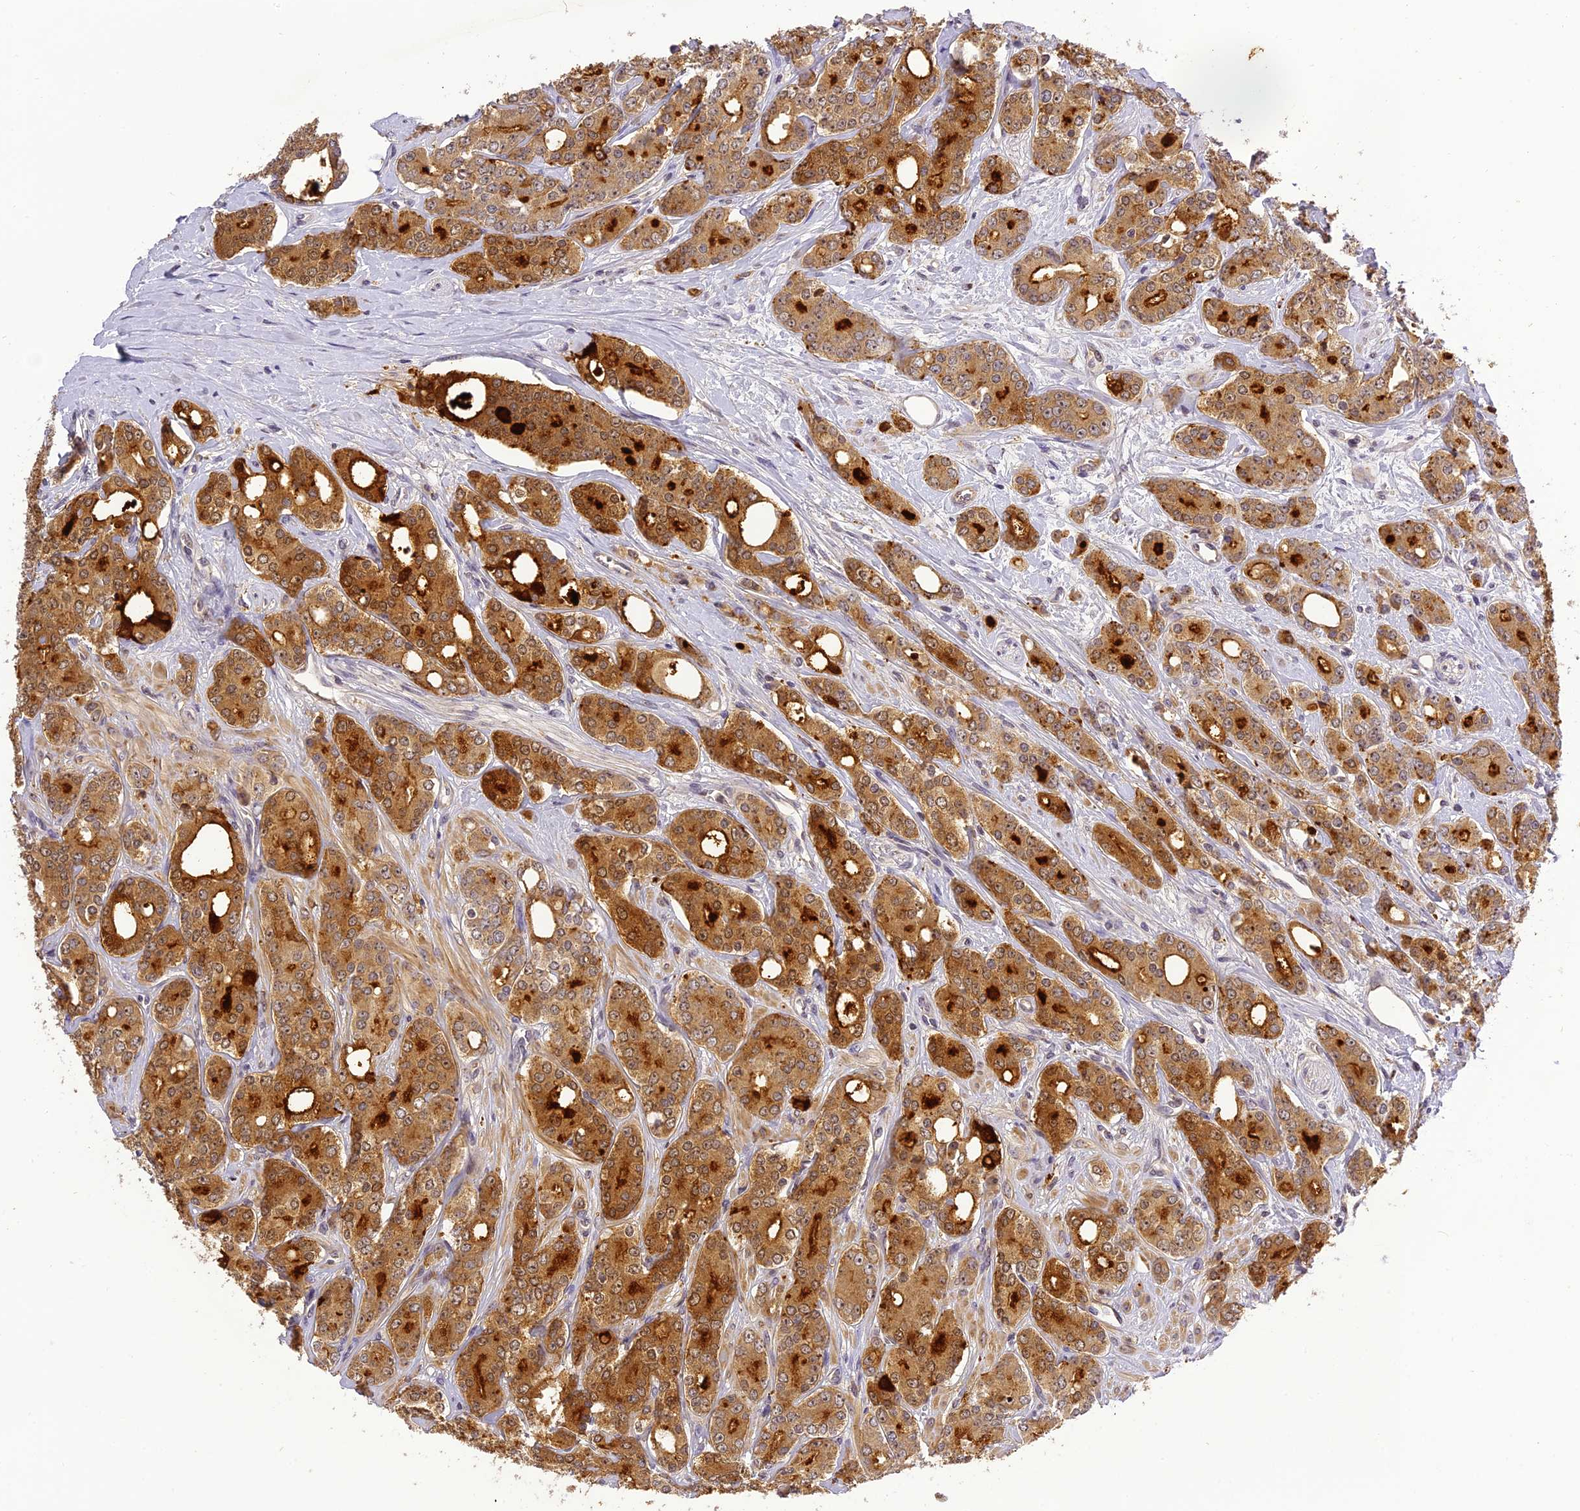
{"staining": {"intensity": "moderate", "quantity": ">75%", "location": "cytoplasmic/membranous"}, "tissue": "prostate cancer", "cell_type": "Tumor cells", "image_type": "cancer", "snomed": [{"axis": "morphology", "description": "Adenocarcinoma, High grade"}, {"axis": "topography", "description": "Prostate"}], "caption": "An immunohistochemistry (IHC) histopathology image of tumor tissue is shown. Protein staining in brown shows moderate cytoplasmic/membranous positivity in prostate high-grade adenocarcinoma within tumor cells. The staining was performed using DAB (3,3'-diaminobenzidine), with brown indicating positive protein expression. Nuclei are stained blue with hematoxylin.", "gene": "FNIP2", "patient": {"sex": "male", "age": 62}}